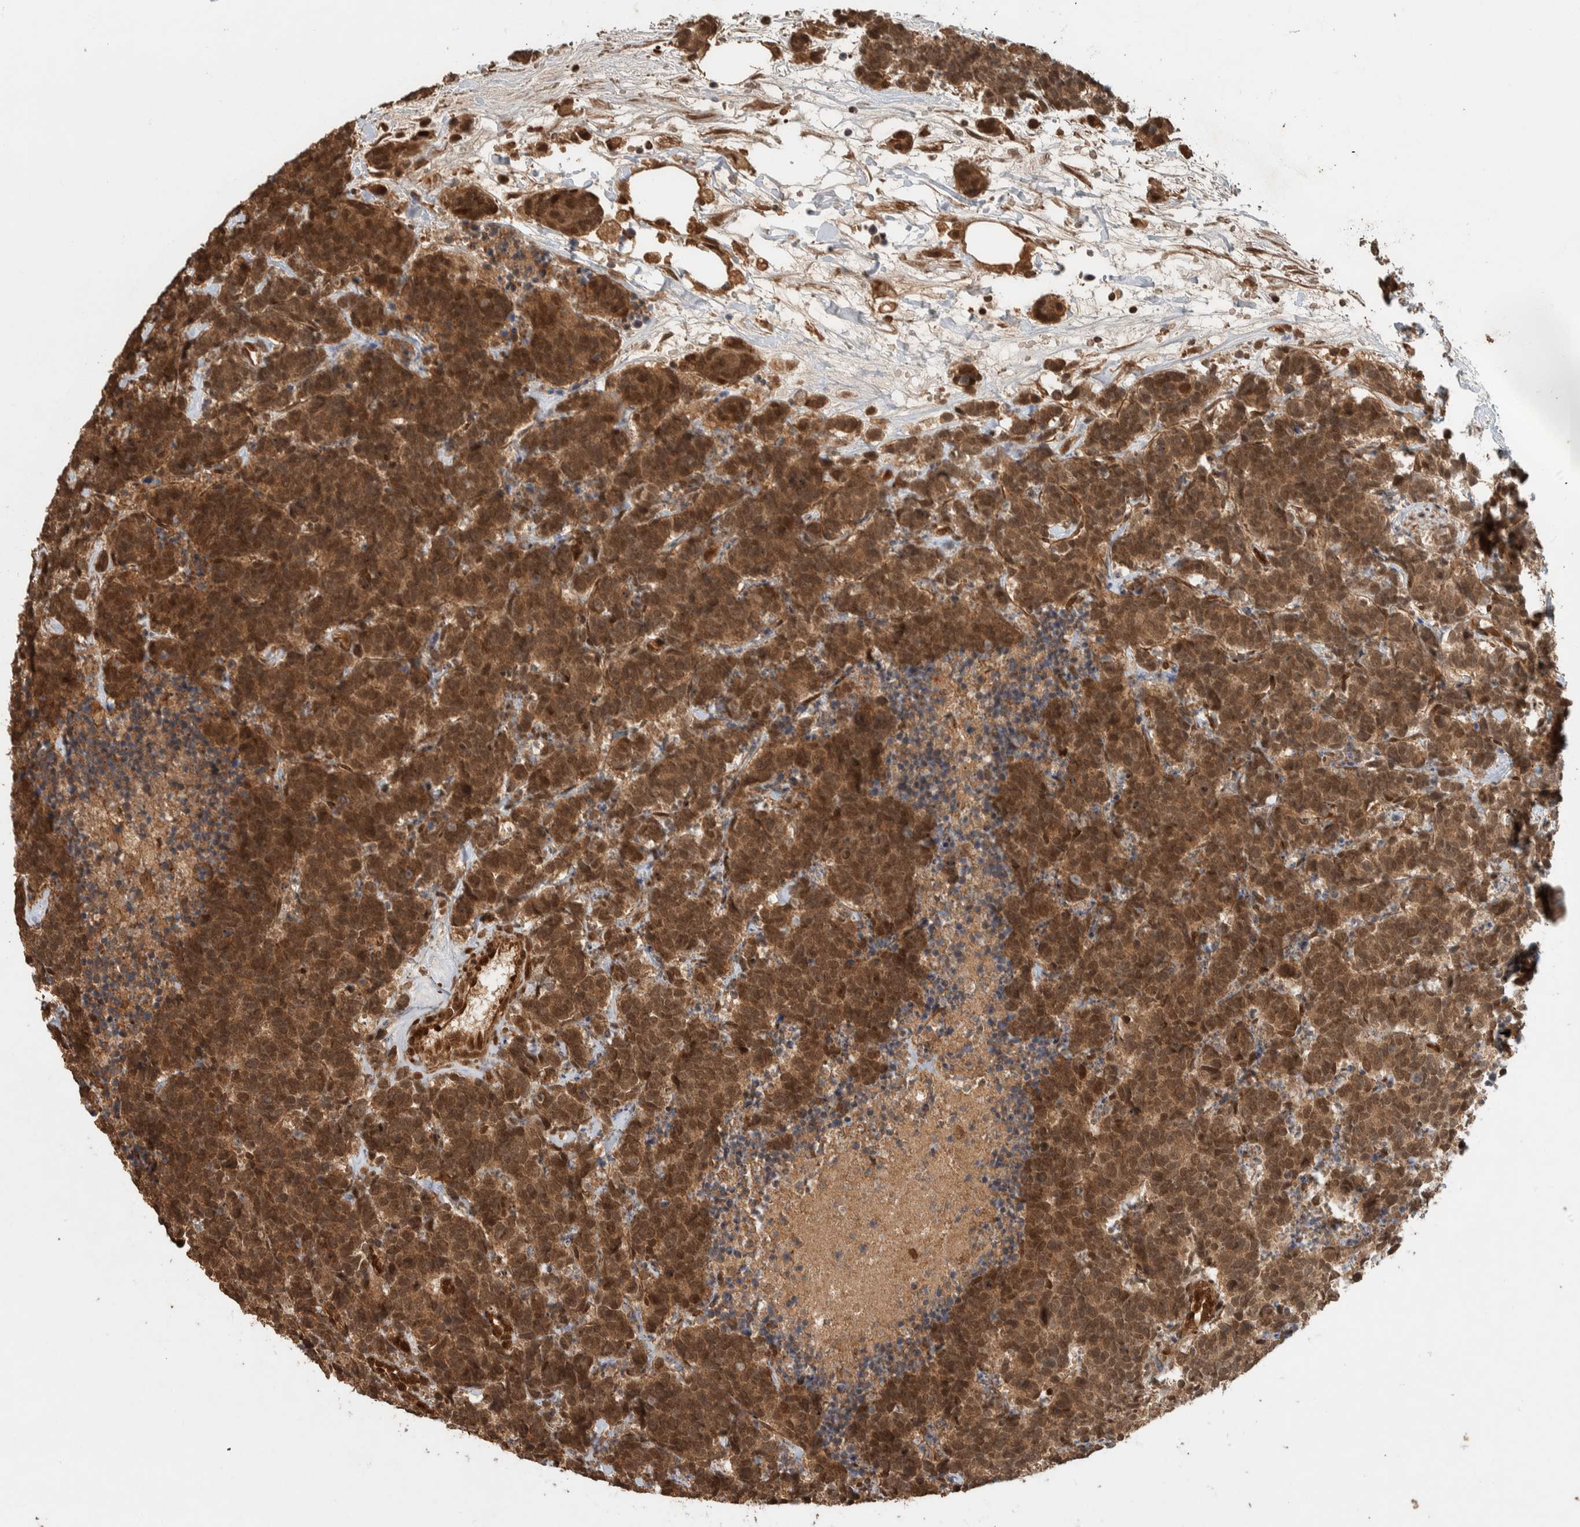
{"staining": {"intensity": "moderate", "quantity": ">75%", "location": "cytoplasmic/membranous,nuclear"}, "tissue": "carcinoid", "cell_type": "Tumor cells", "image_type": "cancer", "snomed": [{"axis": "morphology", "description": "Carcinoma, NOS"}, {"axis": "morphology", "description": "Carcinoid, malignant, NOS"}, {"axis": "topography", "description": "Urinary bladder"}], "caption": "A histopathology image showing moderate cytoplasmic/membranous and nuclear staining in approximately >75% of tumor cells in carcinoid, as visualized by brown immunohistochemical staining.", "gene": "CNTROB", "patient": {"sex": "male", "age": 57}}